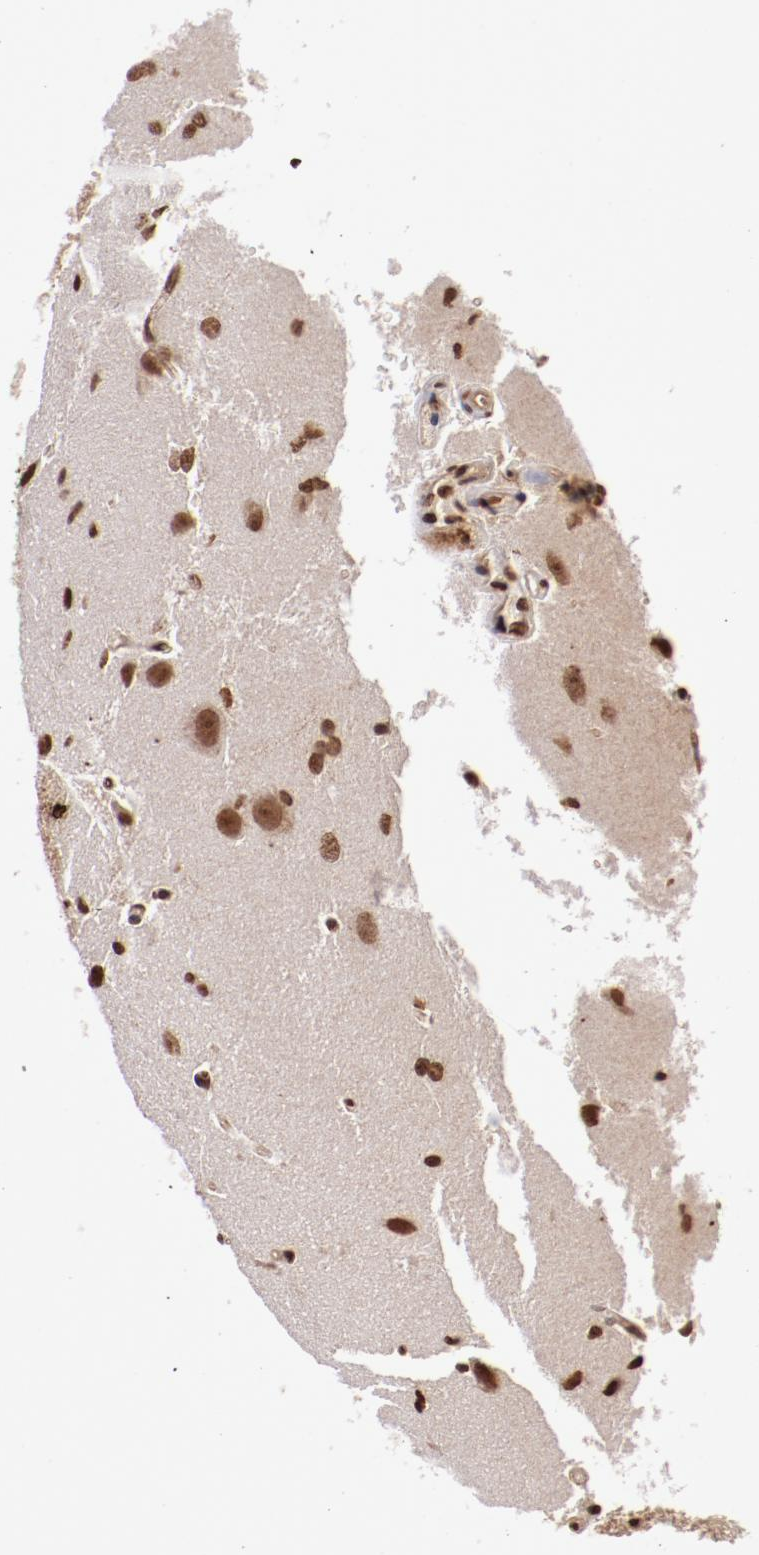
{"staining": {"intensity": "moderate", "quantity": ">75%", "location": "nuclear"}, "tissue": "glioma", "cell_type": "Tumor cells", "image_type": "cancer", "snomed": [{"axis": "morphology", "description": "Glioma, malignant, Low grade"}, {"axis": "topography", "description": "Cerebral cortex"}], "caption": "Protein expression analysis of human malignant glioma (low-grade) reveals moderate nuclear positivity in about >75% of tumor cells.", "gene": "ABL2", "patient": {"sex": "female", "age": 47}}